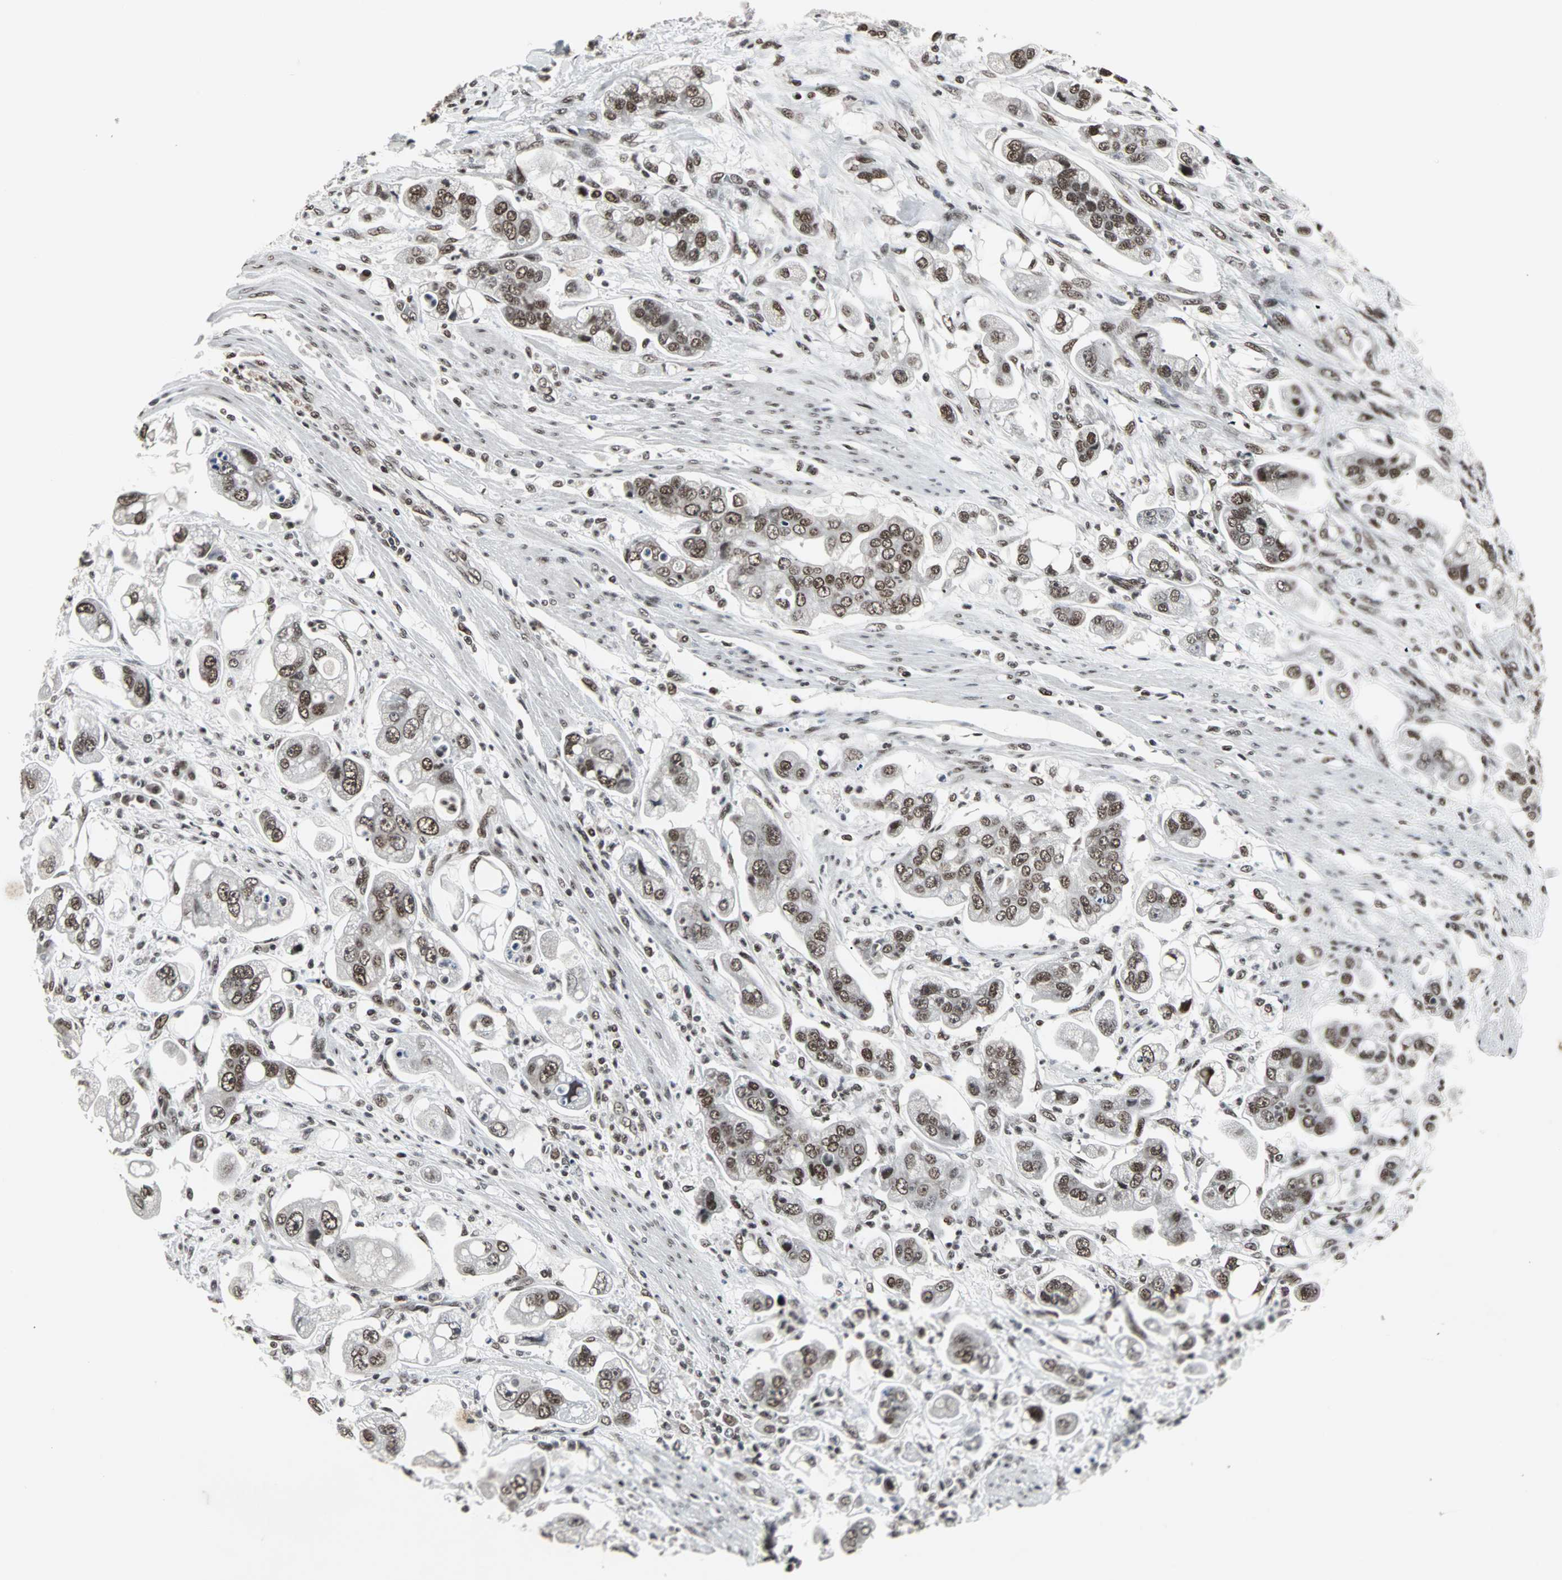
{"staining": {"intensity": "moderate", "quantity": ">75%", "location": "nuclear"}, "tissue": "stomach cancer", "cell_type": "Tumor cells", "image_type": "cancer", "snomed": [{"axis": "morphology", "description": "Adenocarcinoma, NOS"}, {"axis": "topography", "description": "Stomach"}], "caption": "The image reveals staining of stomach adenocarcinoma, revealing moderate nuclear protein staining (brown color) within tumor cells.", "gene": "PNKP", "patient": {"sex": "male", "age": 62}}